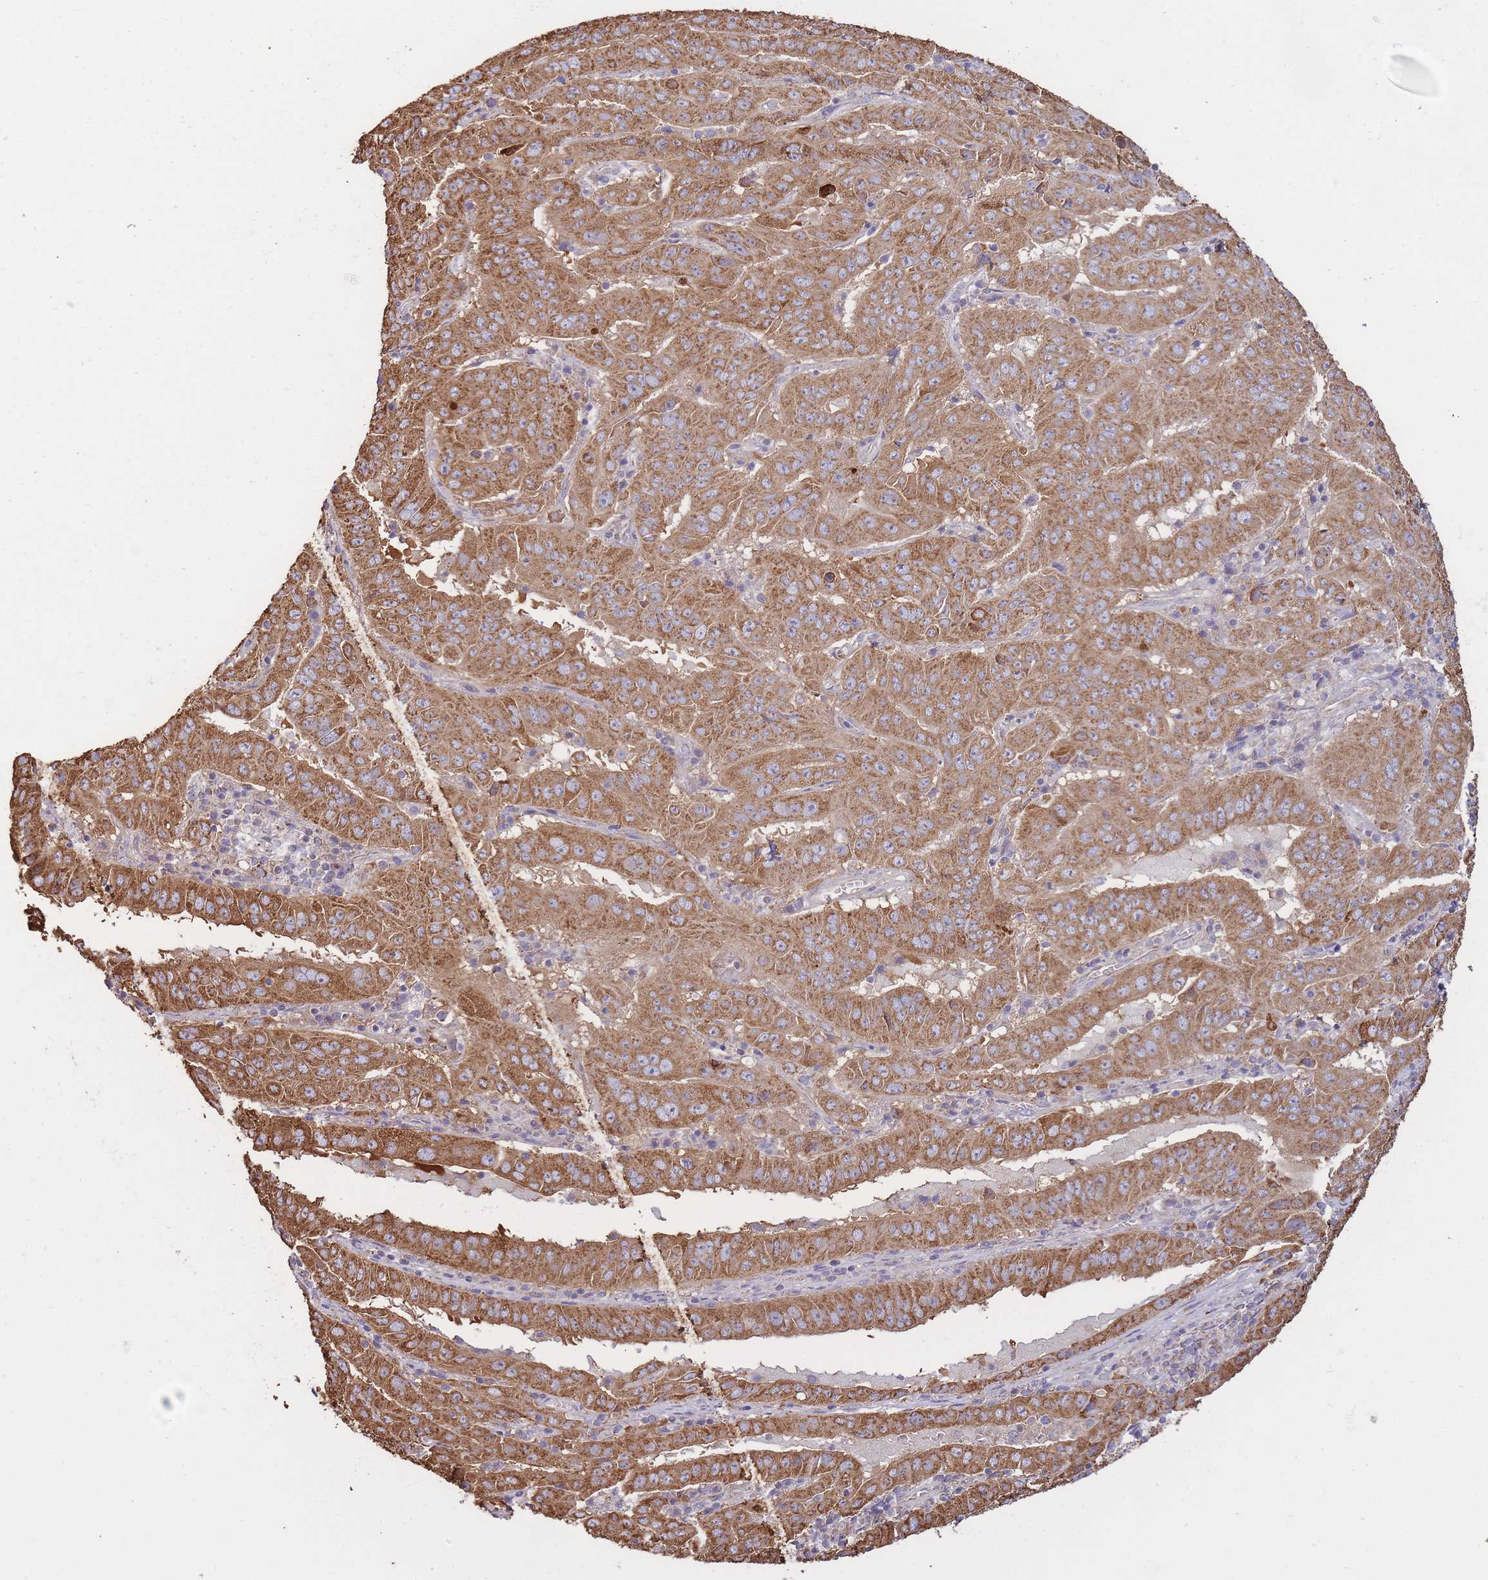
{"staining": {"intensity": "strong", "quantity": ">75%", "location": "cytoplasmic/membranous"}, "tissue": "pancreatic cancer", "cell_type": "Tumor cells", "image_type": "cancer", "snomed": [{"axis": "morphology", "description": "Adenocarcinoma, NOS"}, {"axis": "topography", "description": "Pancreas"}], "caption": "Pancreatic adenocarcinoma stained with DAB IHC shows high levels of strong cytoplasmic/membranous staining in approximately >75% of tumor cells.", "gene": "KIF16B", "patient": {"sex": "male", "age": 63}}